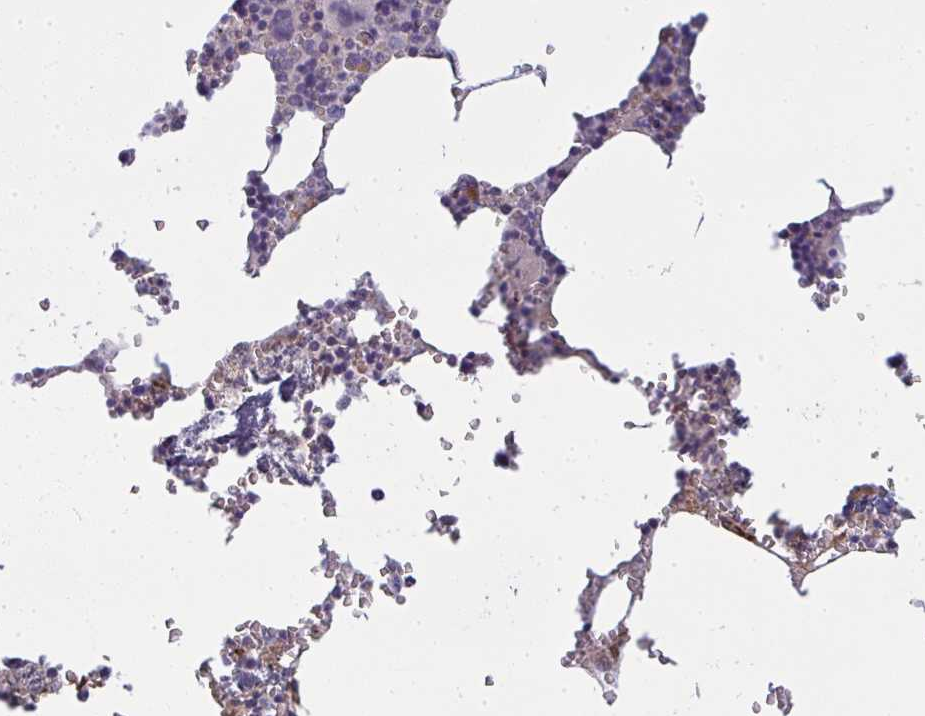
{"staining": {"intensity": "moderate", "quantity": "<25%", "location": "cytoplasmic/membranous"}, "tissue": "bone marrow", "cell_type": "Hematopoietic cells", "image_type": "normal", "snomed": [{"axis": "morphology", "description": "Normal tissue, NOS"}, {"axis": "topography", "description": "Bone marrow"}], "caption": "Bone marrow stained with IHC exhibits moderate cytoplasmic/membranous staining in approximately <25% of hematopoietic cells.", "gene": "IFIT3", "patient": {"sex": "male", "age": 54}}